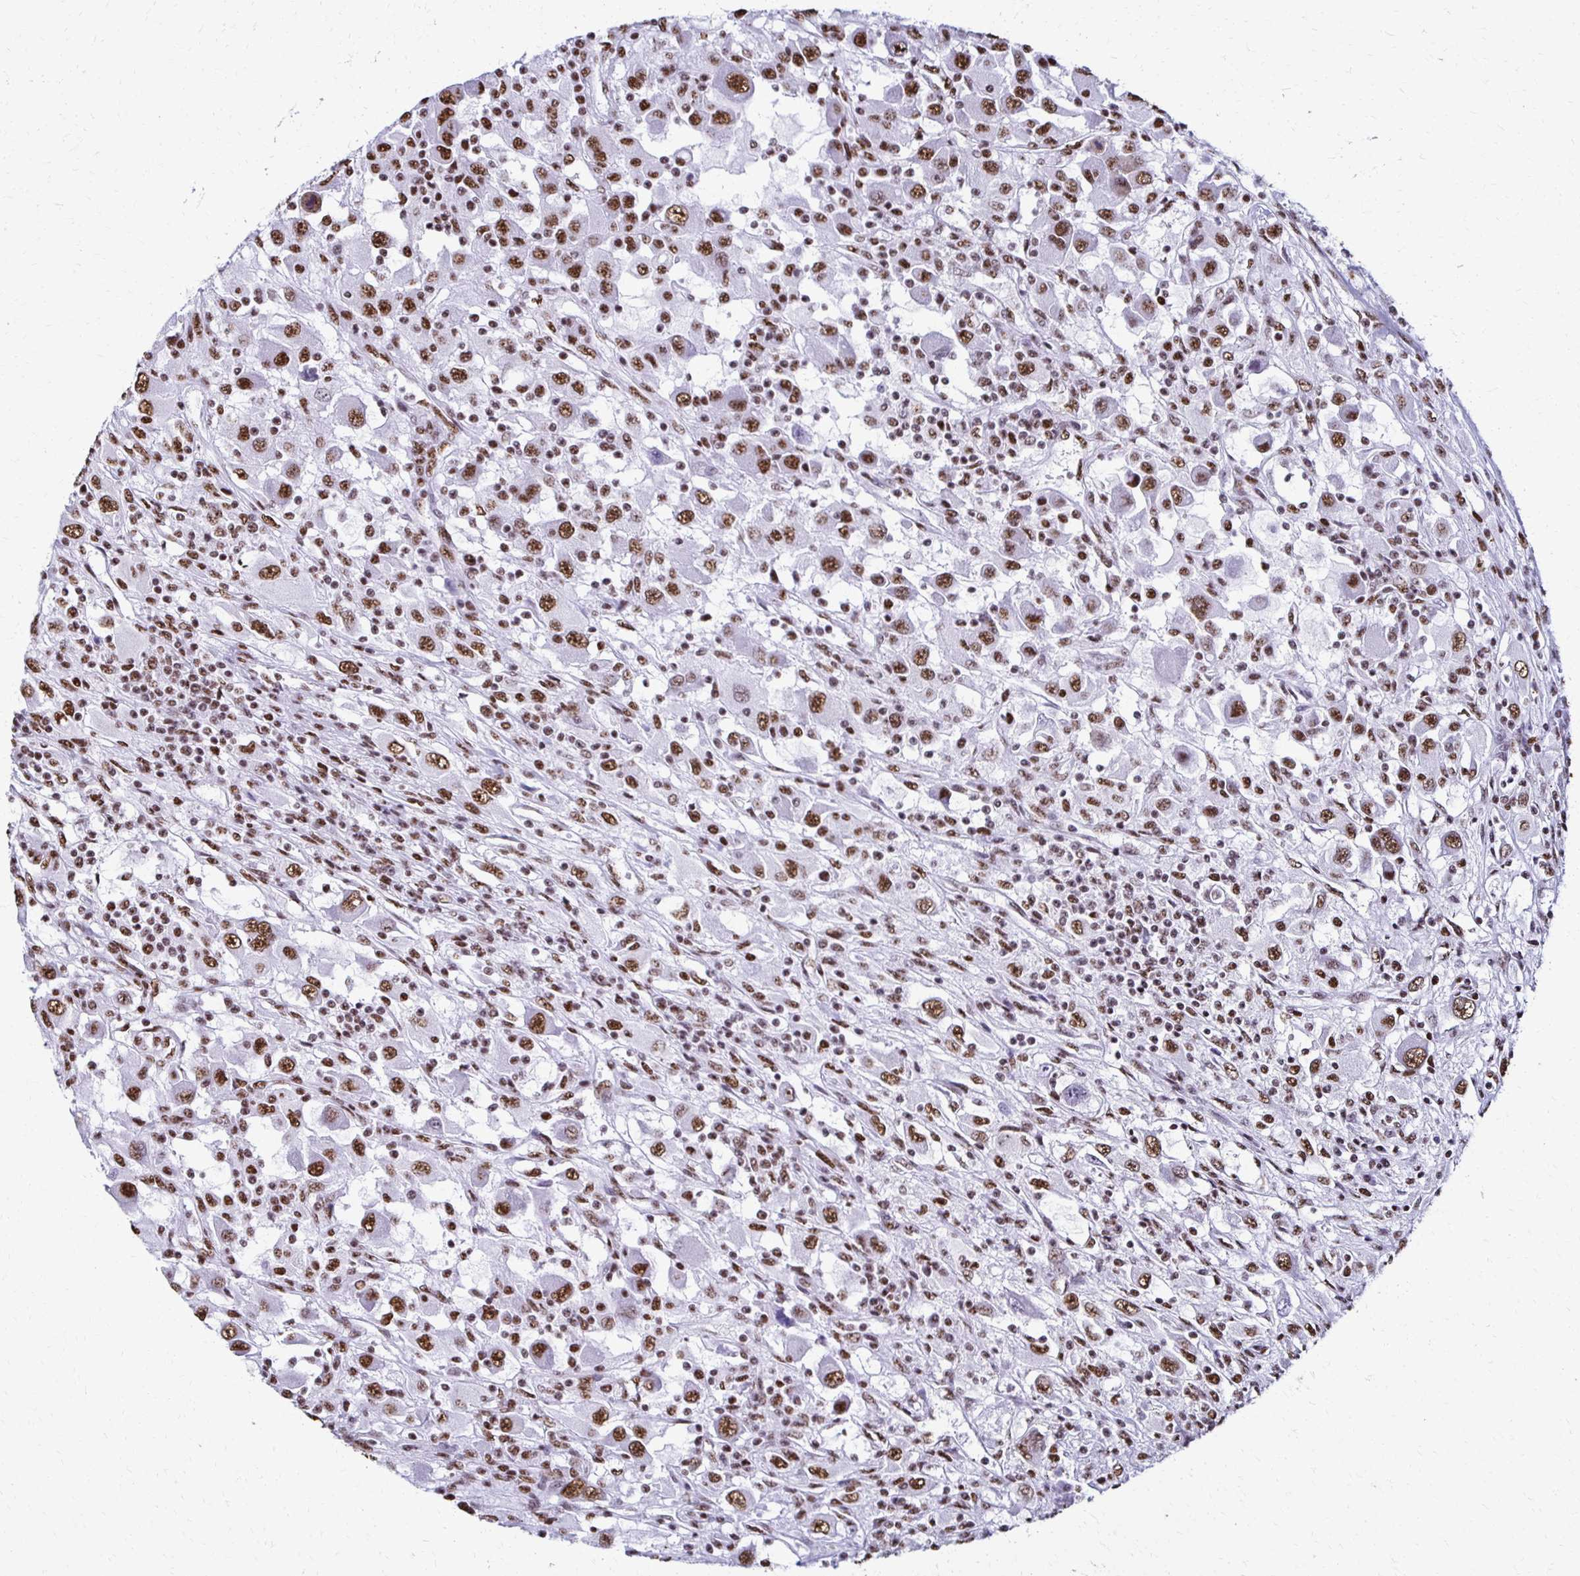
{"staining": {"intensity": "moderate", "quantity": ">75%", "location": "nuclear"}, "tissue": "renal cancer", "cell_type": "Tumor cells", "image_type": "cancer", "snomed": [{"axis": "morphology", "description": "Adenocarcinoma, NOS"}, {"axis": "topography", "description": "Kidney"}], "caption": "Moderate nuclear expression for a protein is seen in about >75% of tumor cells of renal cancer (adenocarcinoma) using IHC.", "gene": "NONO", "patient": {"sex": "female", "age": 67}}